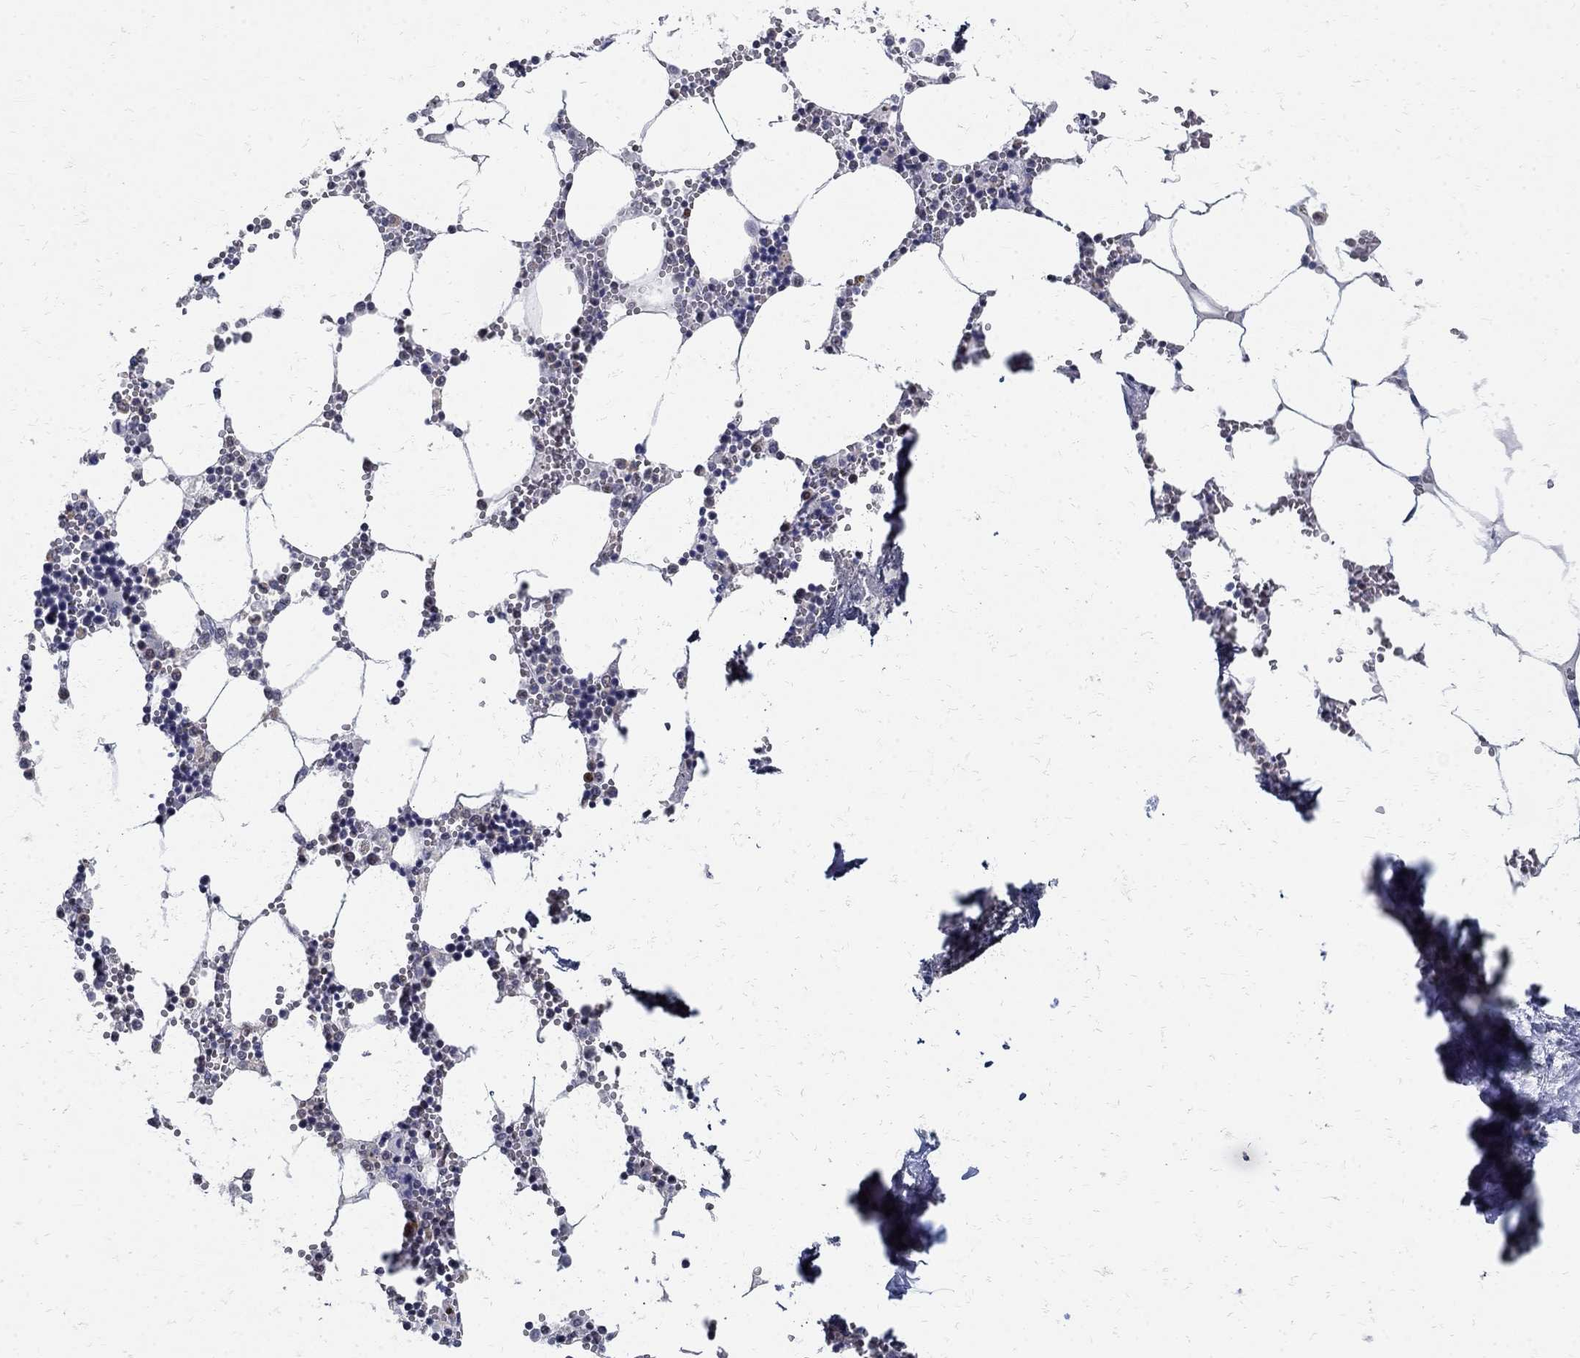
{"staining": {"intensity": "weak", "quantity": "<25%", "location": "nuclear"}, "tissue": "bone marrow", "cell_type": "Hematopoietic cells", "image_type": "normal", "snomed": [{"axis": "morphology", "description": "Normal tissue, NOS"}, {"axis": "topography", "description": "Bone marrow"}], "caption": "Normal bone marrow was stained to show a protein in brown. There is no significant staining in hematopoietic cells. (IHC, brightfield microscopy, high magnification).", "gene": "BHLHE22", "patient": {"sex": "male", "age": 54}}